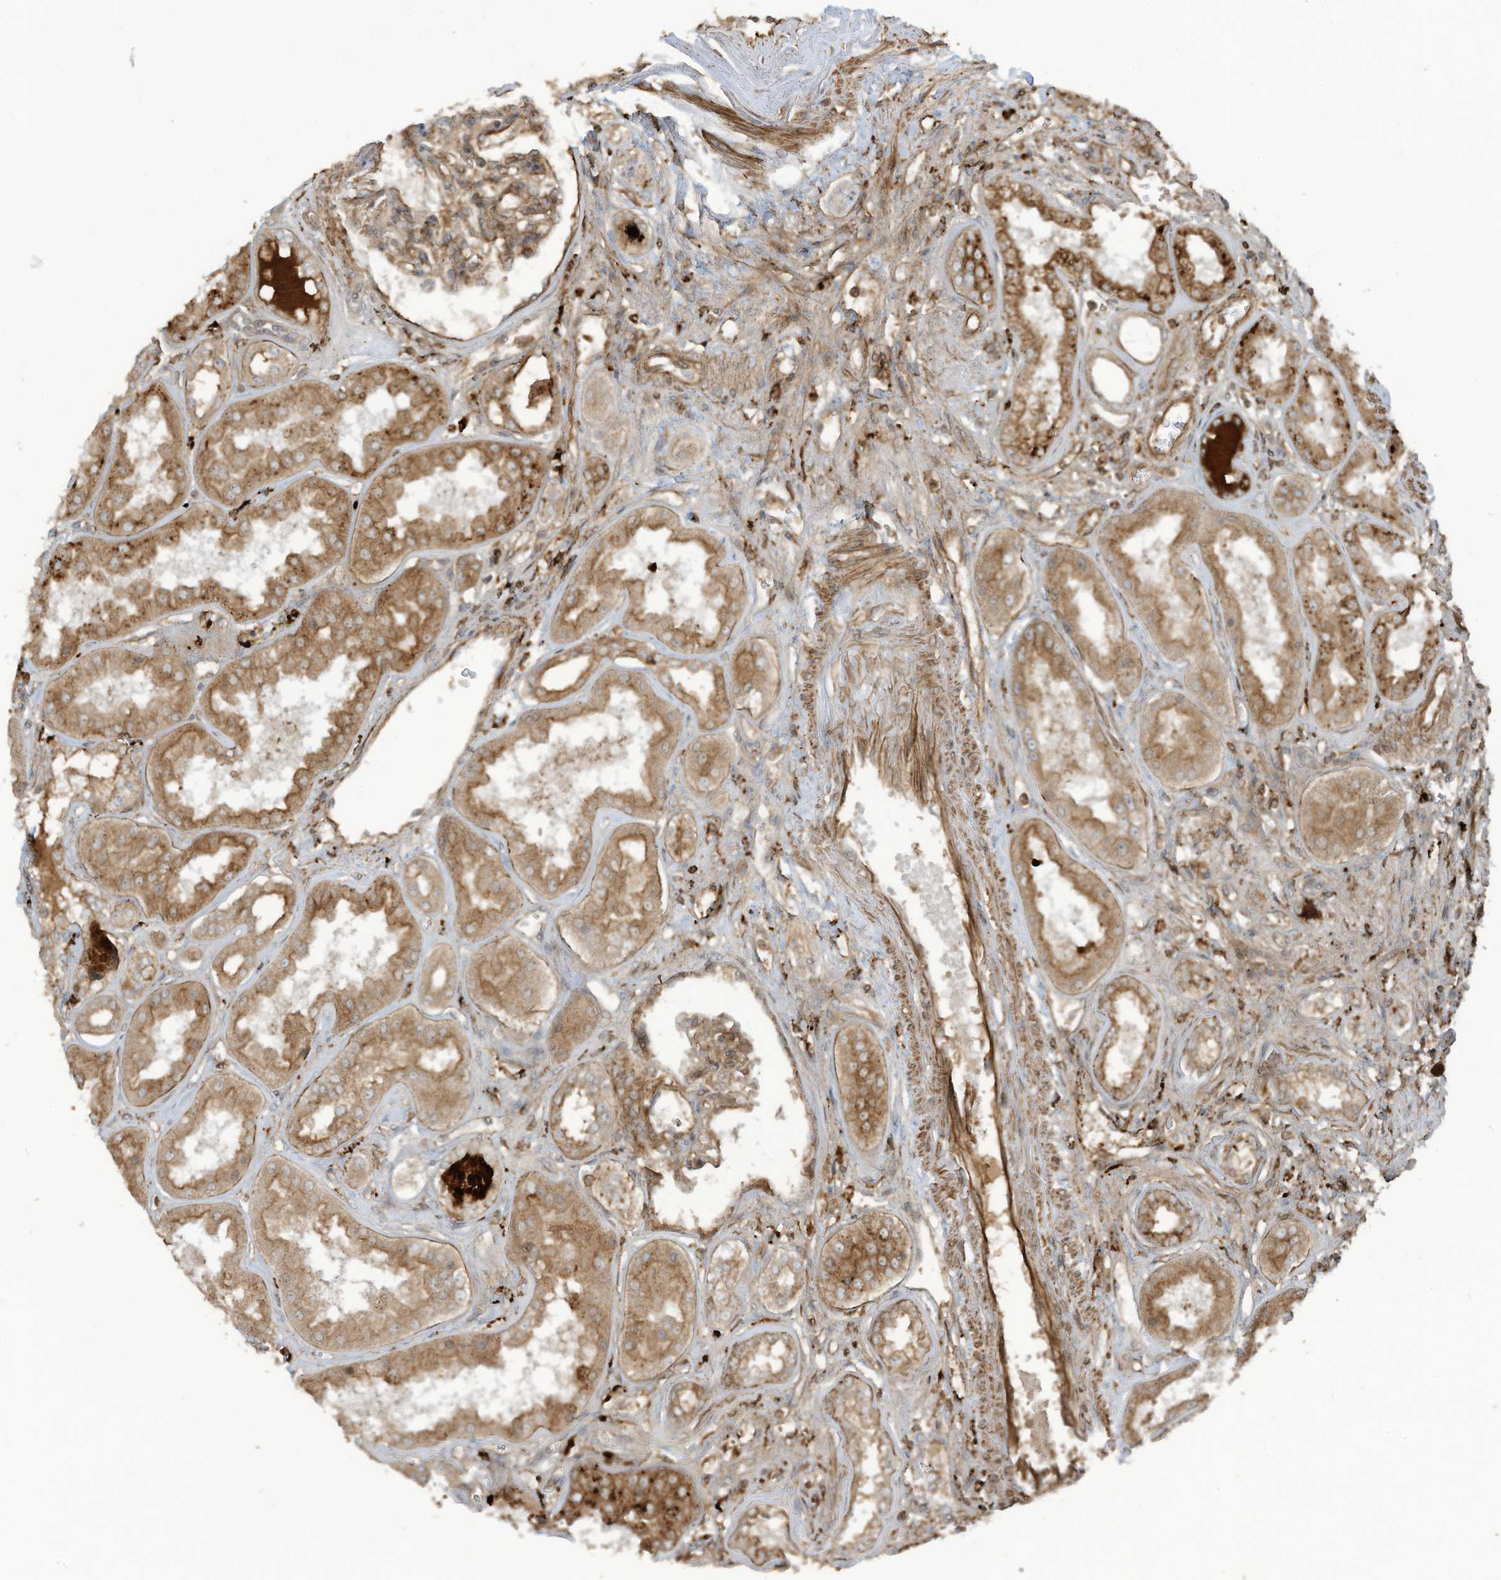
{"staining": {"intensity": "moderate", "quantity": ">75%", "location": "cytoplasmic/membranous"}, "tissue": "kidney", "cell_type": "Cells in glomeruli", "image_type": "normal", "snomed": [{"axis": "morphology", "description": "Normal tissue, NOS"}, {"axis": "topography", "description": "Kidney"}], "caption": "Moderate cytoplasmic/membranous expression for a protein is seen in approximately >75% of cells in glomeruli of benign kidney using immunohistochemistry (IHC).", "gene": "DDIT4", "patient": {"sex": "female", "age": 56}}